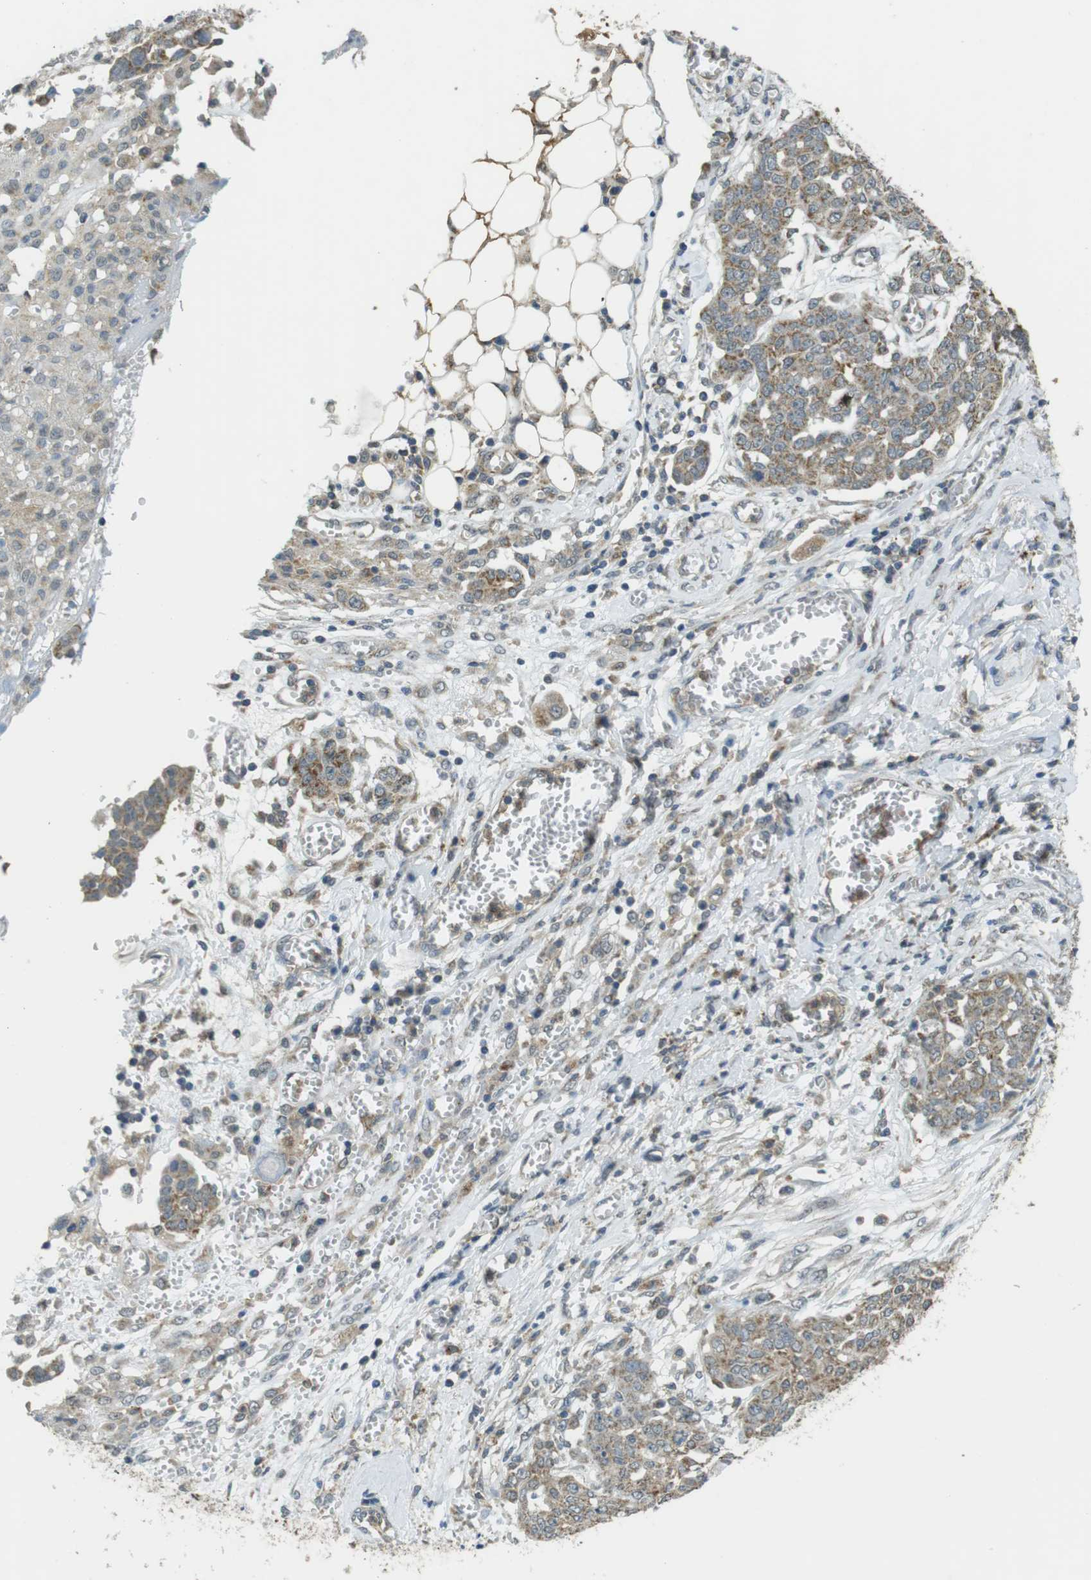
{"staining": {"intensity": "moderate", "quantity": ">75%", "location": "cytoplasmic/membranous"}, "tissue": "ovarian cancer", "cell_type": "Tumor cells", "image_type": "cancer", "snomed": [{"axis": "morphology", "description": "Cystadenocarcinoma, serous, NOS"}, {"axis": "topography", "description": "Soft tissue"}, {"axis": "topography", "description": "Ovary"}], "caption": "A high-resolution micrograph shows immunohistochemistry staining of ovarian cancer (serous cystadenocarcinoma), which demonstrates moderate cytoplasmic/membranous positivity in approximately >75% of tumor cells. Nuclei are stained in blue.", "gene": "BRI3BP", "patient": {"sex": "female", "age": 57}}